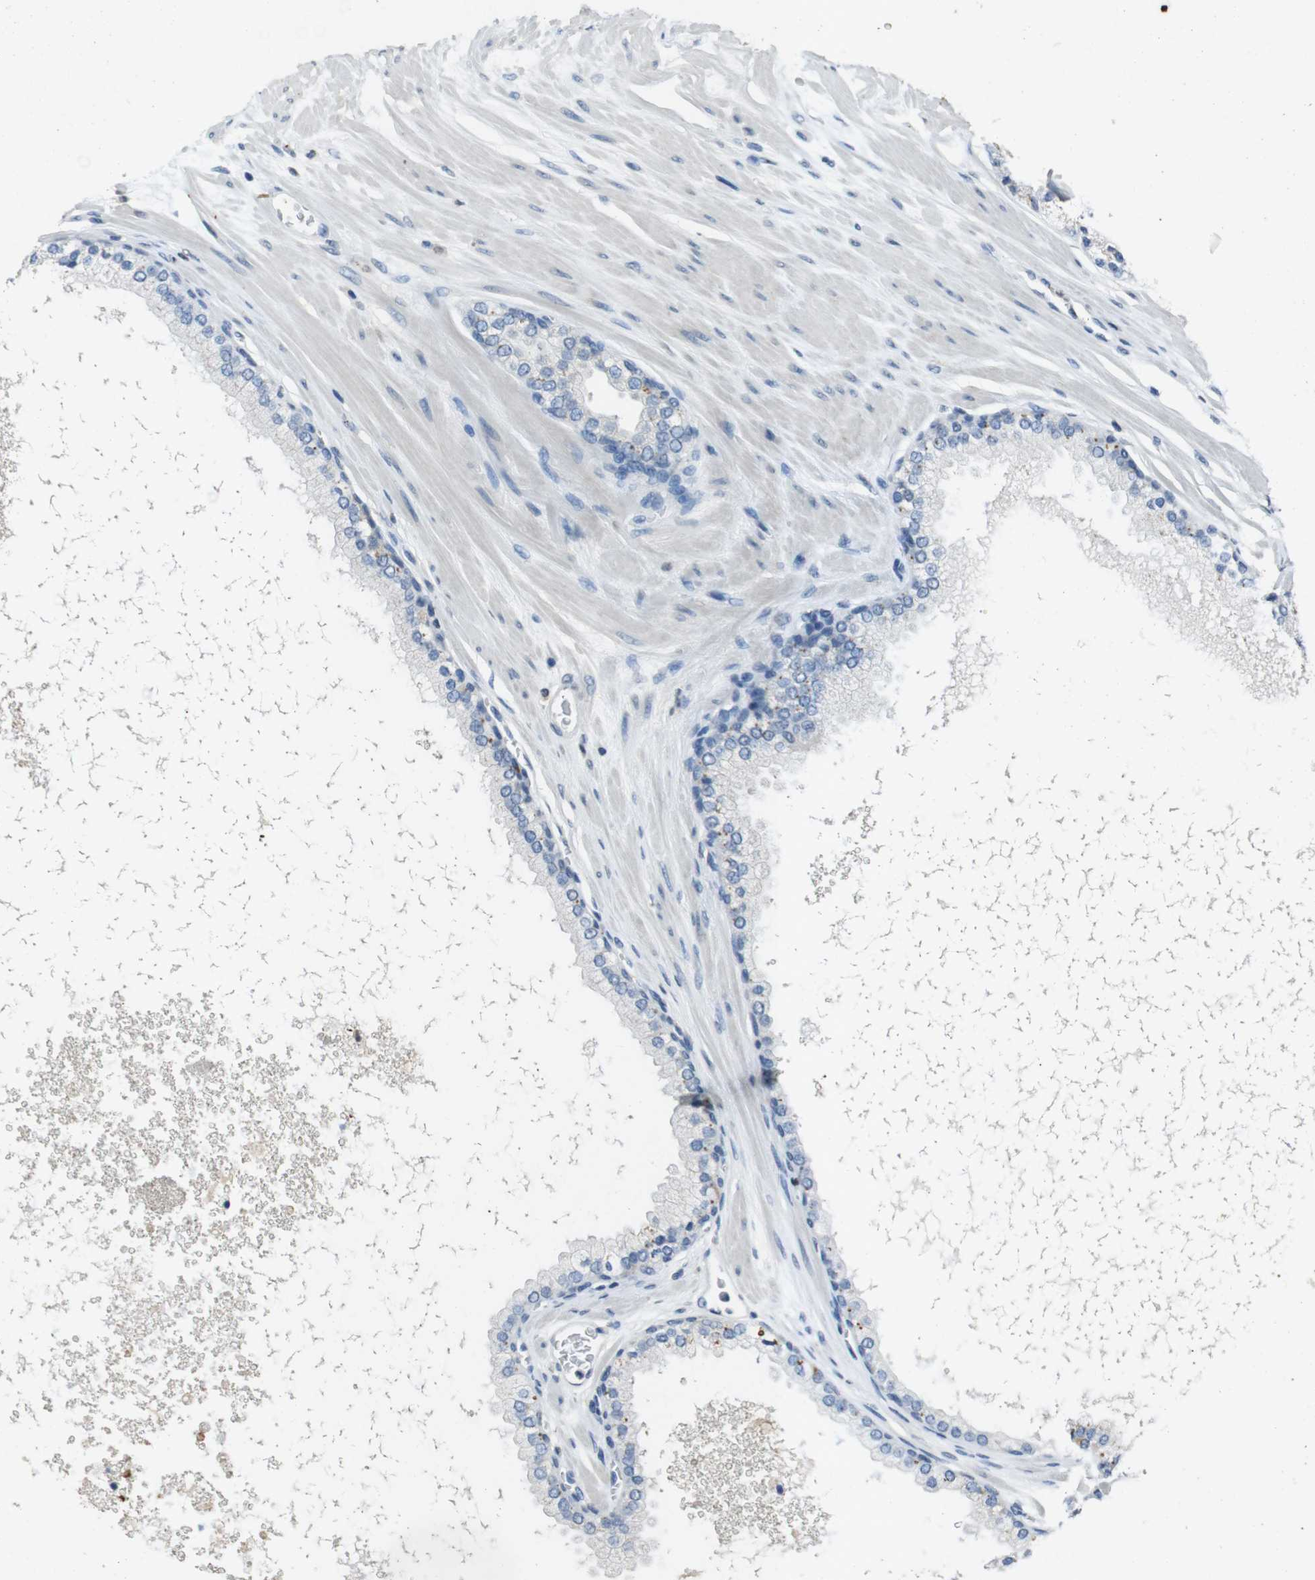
{"staining": {"intensity": "negative", "quantity": "none", "location": "none"}, "tissue": "prostate cancer", "cell_type": "Tumor cells", "image_type": "cancer", "snomed": [{"axis": "morphology", "description": "Adenocarcinoma, High grade"}, {"axis": "topography", "description": "Prostate"}], "caption": "DAB (3,3'-diaminobenzidine) immunohistochemical staining of human prostate cancer demonstrates no significant positivity in tumor cells.", "gene": "STBD1", "patient": {"sex": "male", "age": 65}}